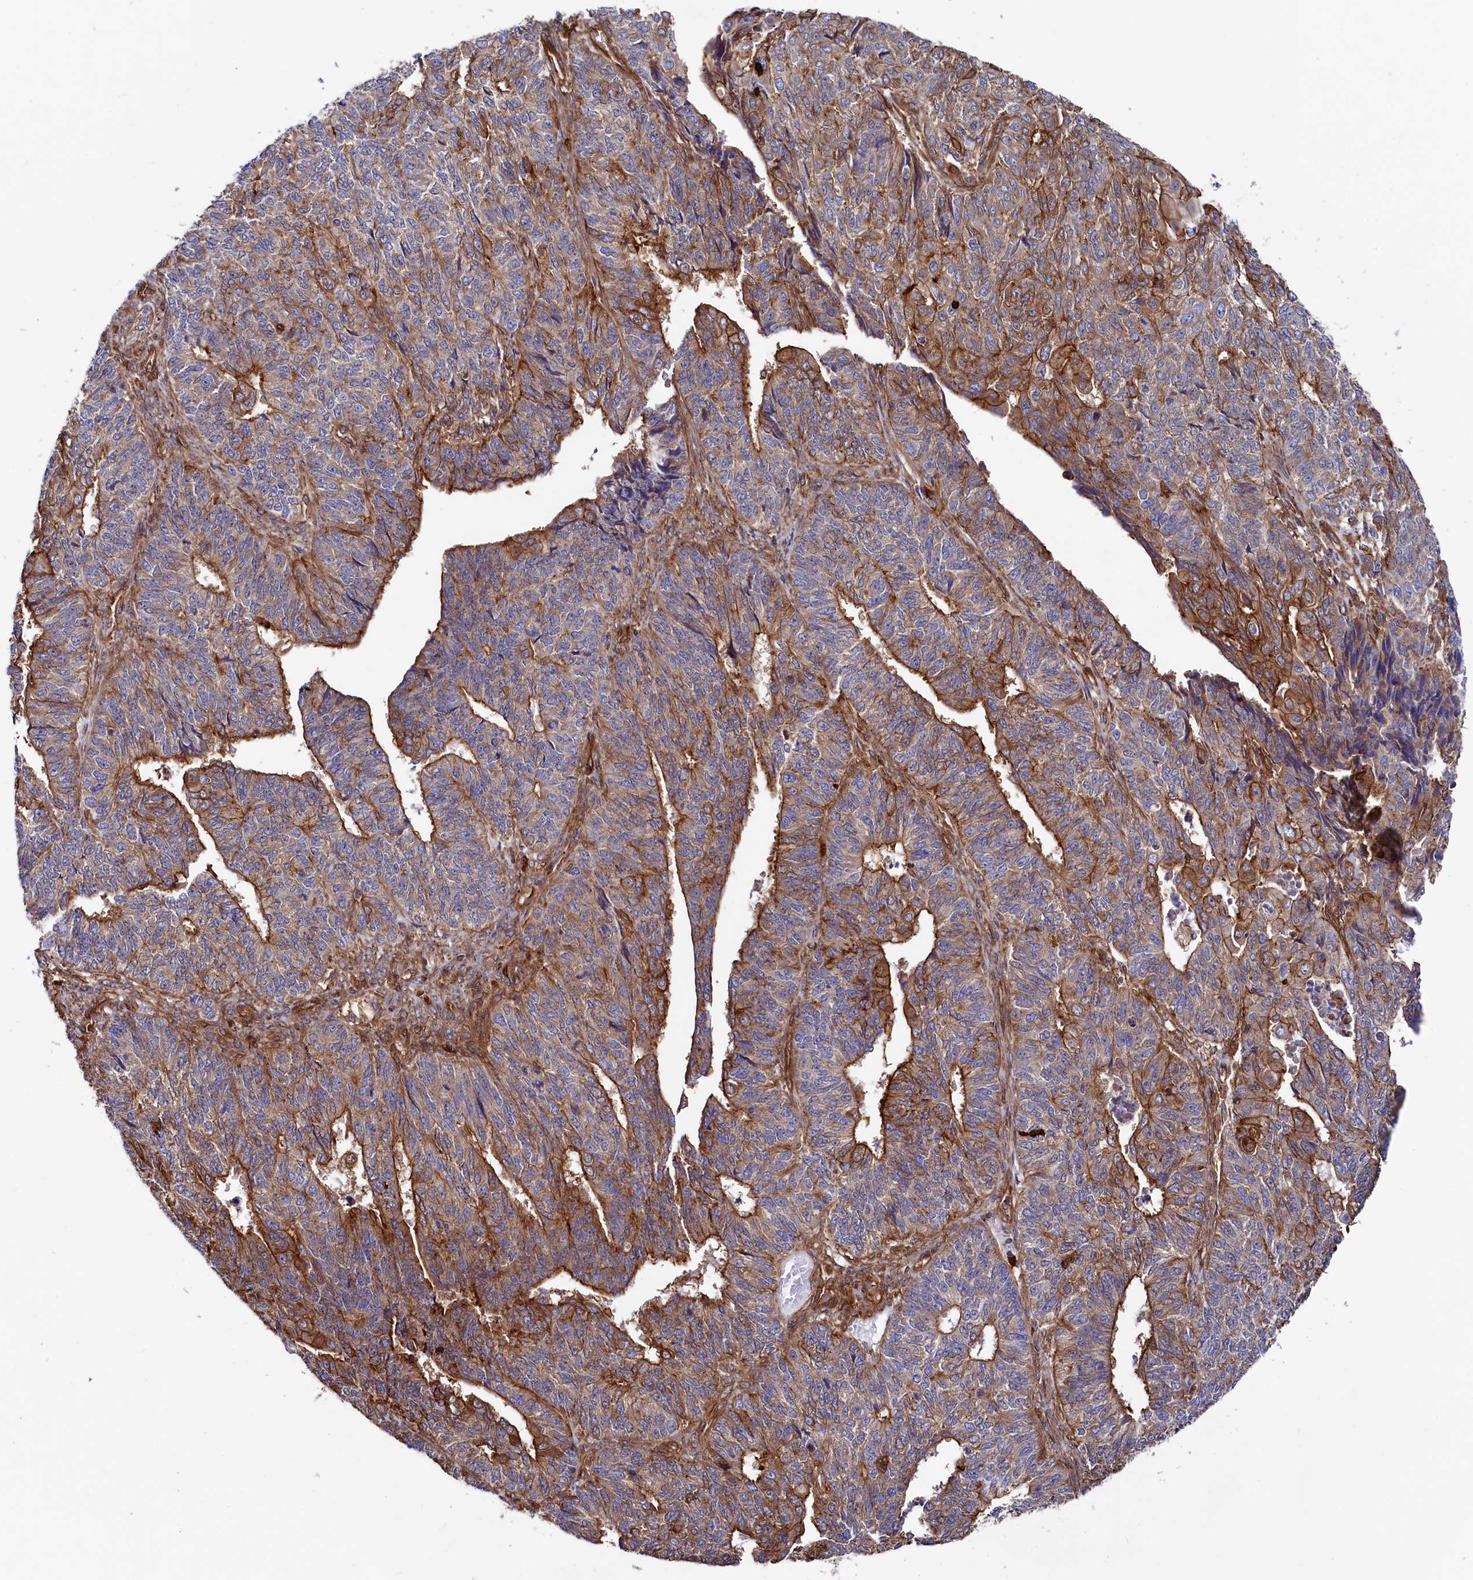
{"staining": {"intensity": "moderate", "quantity": ">75%", "location": "cytoplasmic/membranous"}, "tissue": "endometrial cancer", "cell_type": "Tumor cells", "image_type": "cancer", "snomed": [{"axis": "morphology", "description": "Adenocarcinoma, NOS"}, {"axis": "topography", "description": "Endometrium"}], "caption": "Immunohistochemical staining of human endometrial cancer demonstrates moderate cytoplasmic/membranous protein staining in approximately >75% of tumor cells.", "gene": "STAMBPL1", "patient": {"sex": "female", "age": 32}}